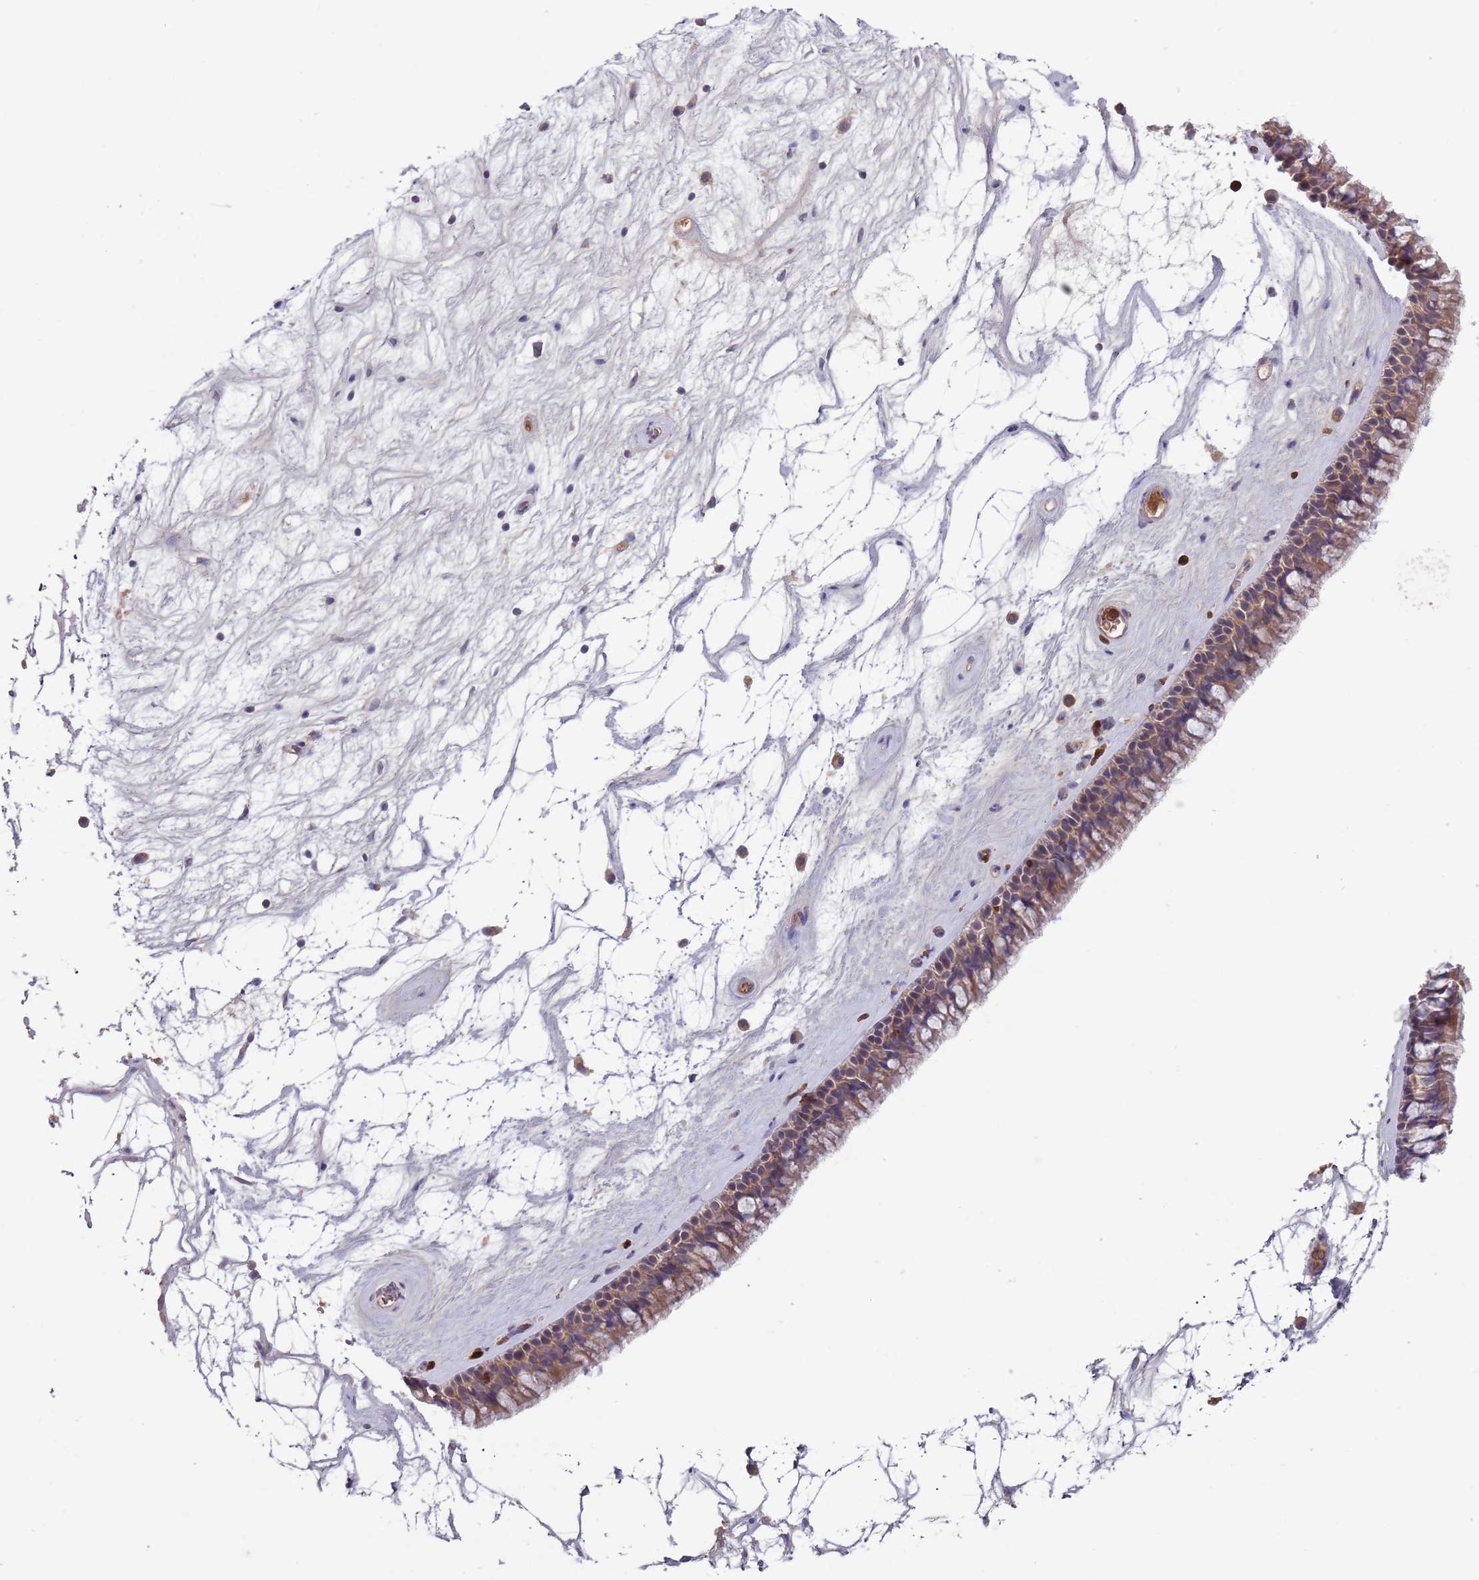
{"staining": {"intensity": "moderate", "quantity": ">75%", "location": "cytoplasmic/membranous"}, "tissue": "nasopharynx", "cell_type": "Respiratory epithelial cells", "image_type": "normal", "snomed": [{"axis": "morphology", "description": "Normal tissue, NOS"}, {"axis": "topography", "description": "Nasopharynx"}], "caption": "An IHC histopathology image of benign tissue is shown. Protein staining in brown highlights moderate cytoplasmic/membranous positivity in nasopharynx within respiratory epithelial cells. Nuclei are stained in blue.", "gene": "TYW1B", "patient": {"sex": "male", "age": 64}}